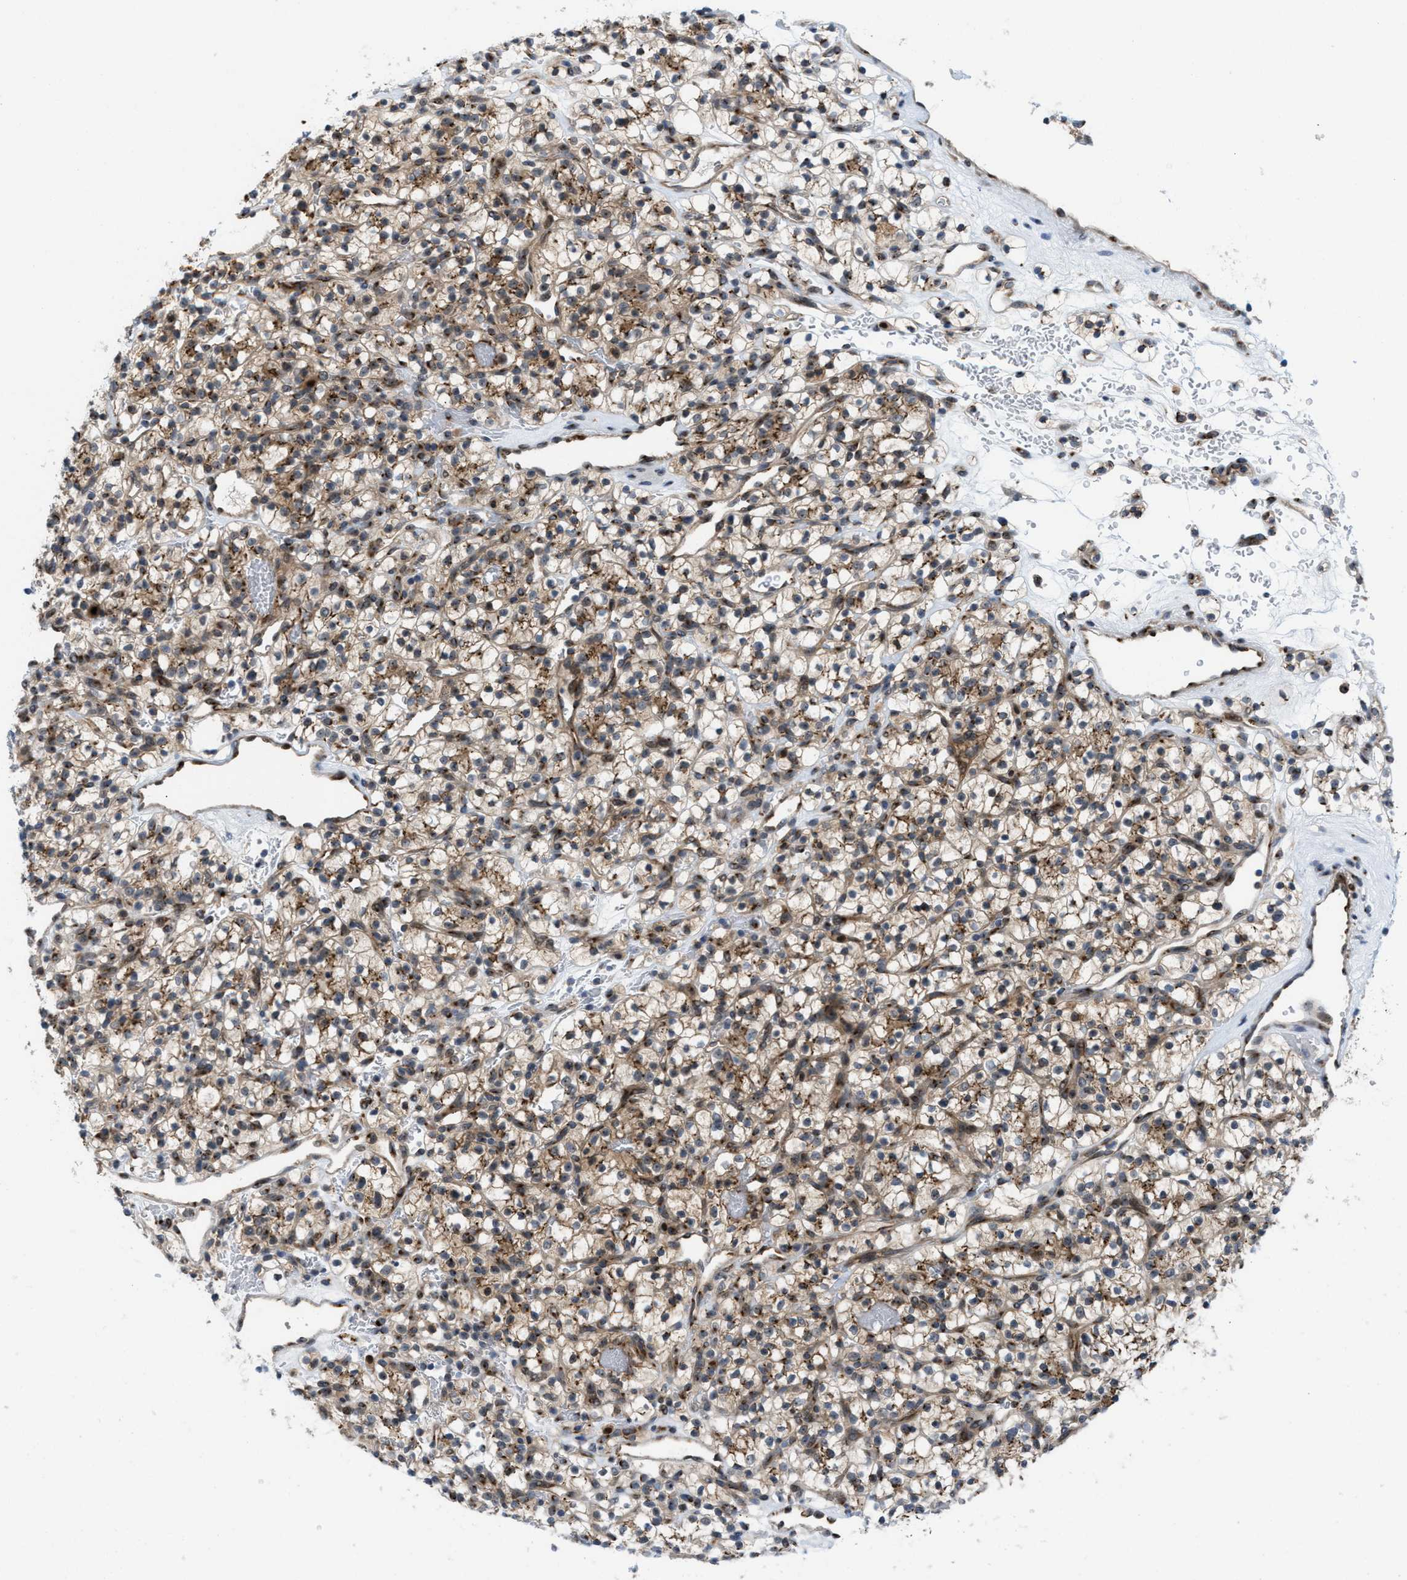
{"staining": {"intensity": "weak", "quantity": ">75%", "location": "cytoplasmic/membranous"}, "tissue": "renal cancer", "cell_type": "Tumor cells", "image_type": "cancer", "snomed": [{"axis": "morphology", "description": "Adenocarcinoma, NOS"}, {"axis": "topography", "description": "Kidney"}], "caption": "A brown stain shows weak cytoplasmic/membranous staining of a protein in renal adenocarcinoma tumor cells.", "gene": "SLC38A10", "patient": {"sex": "female", "age": 57}}